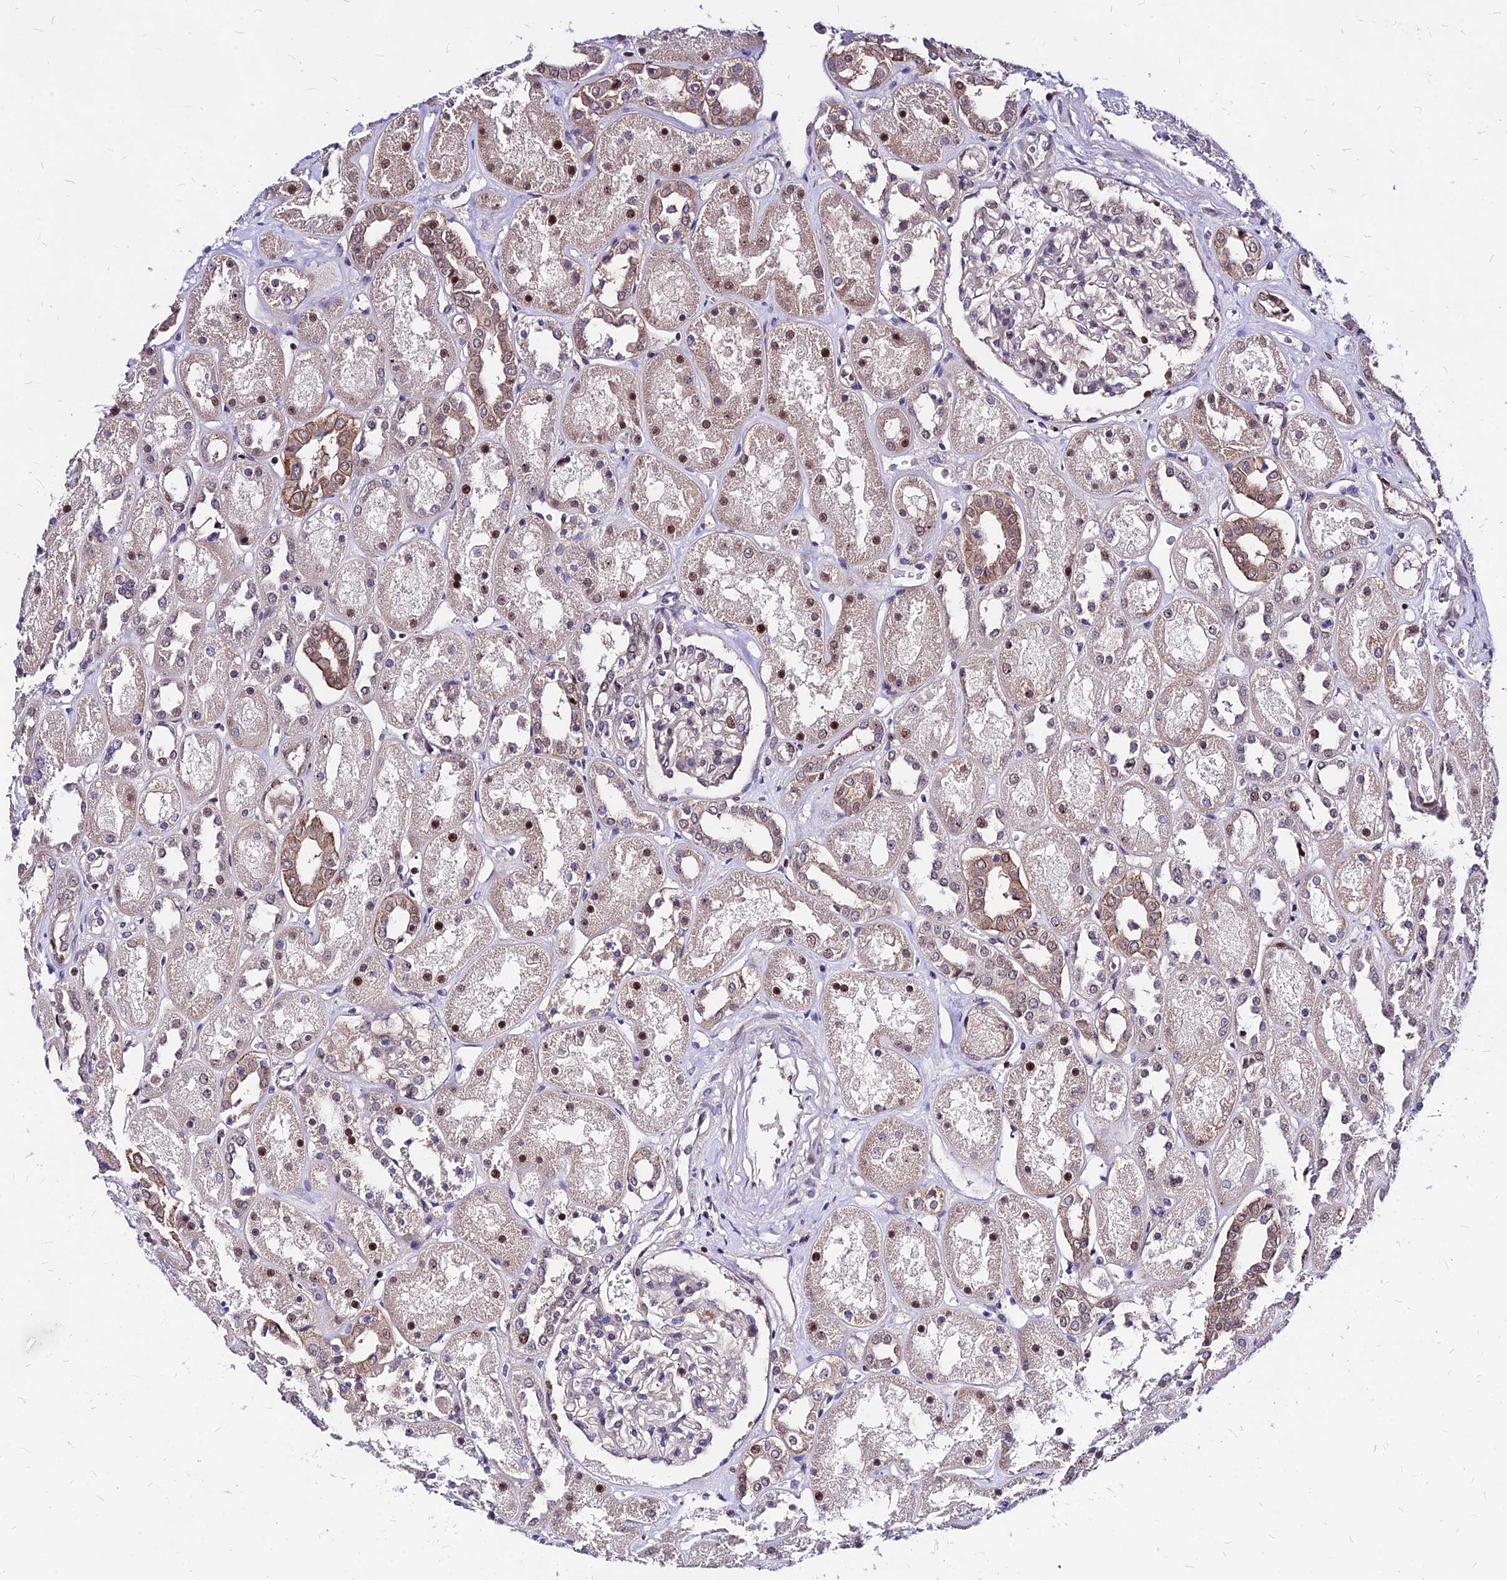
{"staining": {"intensity": "moderate", "quantity": "<25%", "location": "nuclear"}, "tissue": "kidney", "cell_type": "Cells in glomeruli", "image_type": "normal", "snomed": [{"axis": "morphology", "description": "Normal tissue, NOS"}, {"axis": "topography", "description": "Kidney"}], "caption": "A high-resolution image shows immunohistochemistry staining of unremarkable kidney, which exhibits moderate nuclear staining in about <25% of cells in glomeruli. The protein is stained brown, and the nuclei are stained in blue (DAB IHC with brightfield microscopy, high magnification).", "gene": "DDX55", "patient": {"sex": "male", "age": 70}}